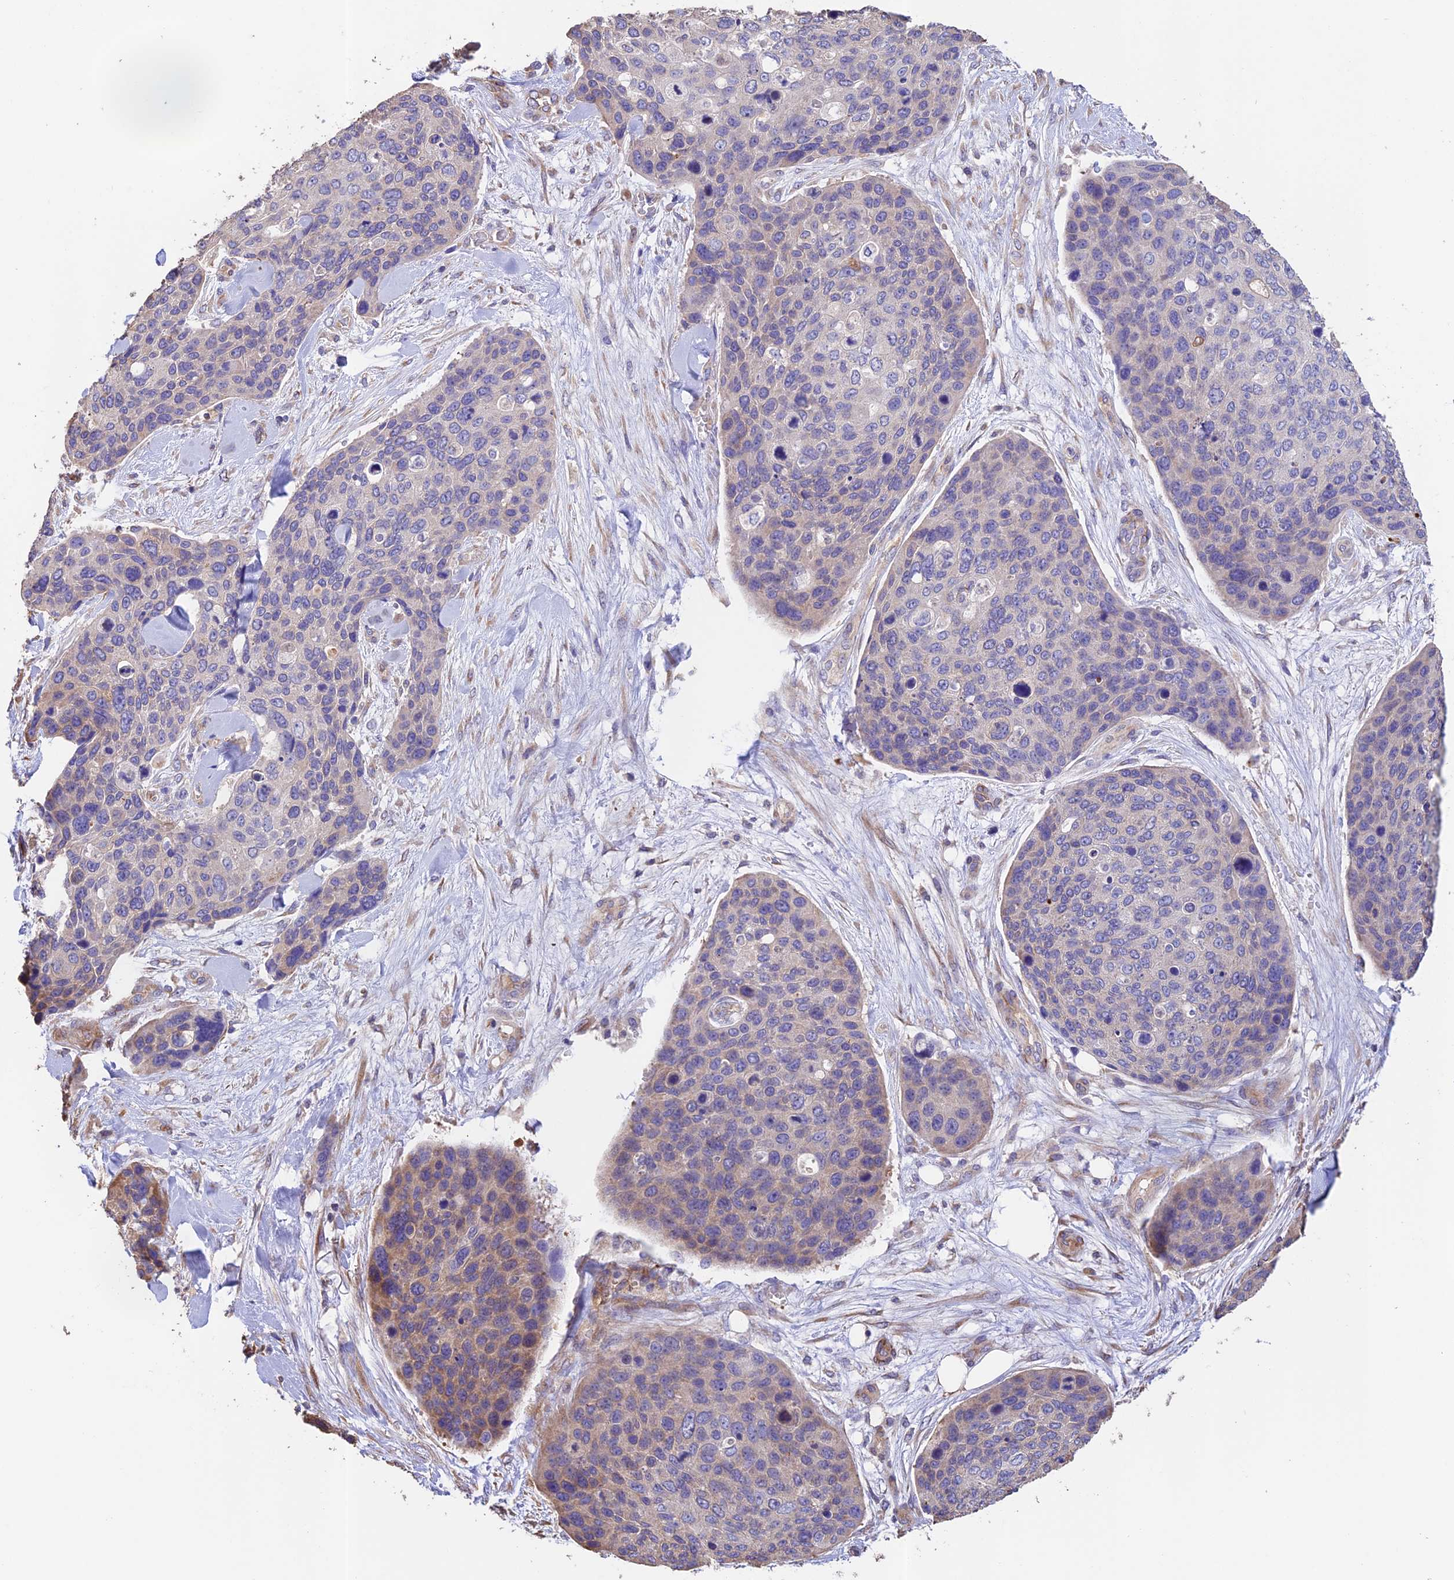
{"staining": {"intensity": "weak", "quantity": "<25%", "location": "cytoplasmic/membranous"}, "tissue": "skin cancer", "cell_type": "Tumor cells", "image_type": "cancer", "snomed": [{"axis": "morphology", "description": "Basal cell carcinoma"}, {"axis": "topography", "description": "Skin"}], "caption": "Immunohistochemistry image of neoplastic tissue: basal cell carcinoma (skin) stained with DAB (3,3'-diaminobenzidine) reveals no significant protein positivity in tumor cells.", "gene": "EMC3", "patient": {"sex": "female", "age": 74}}